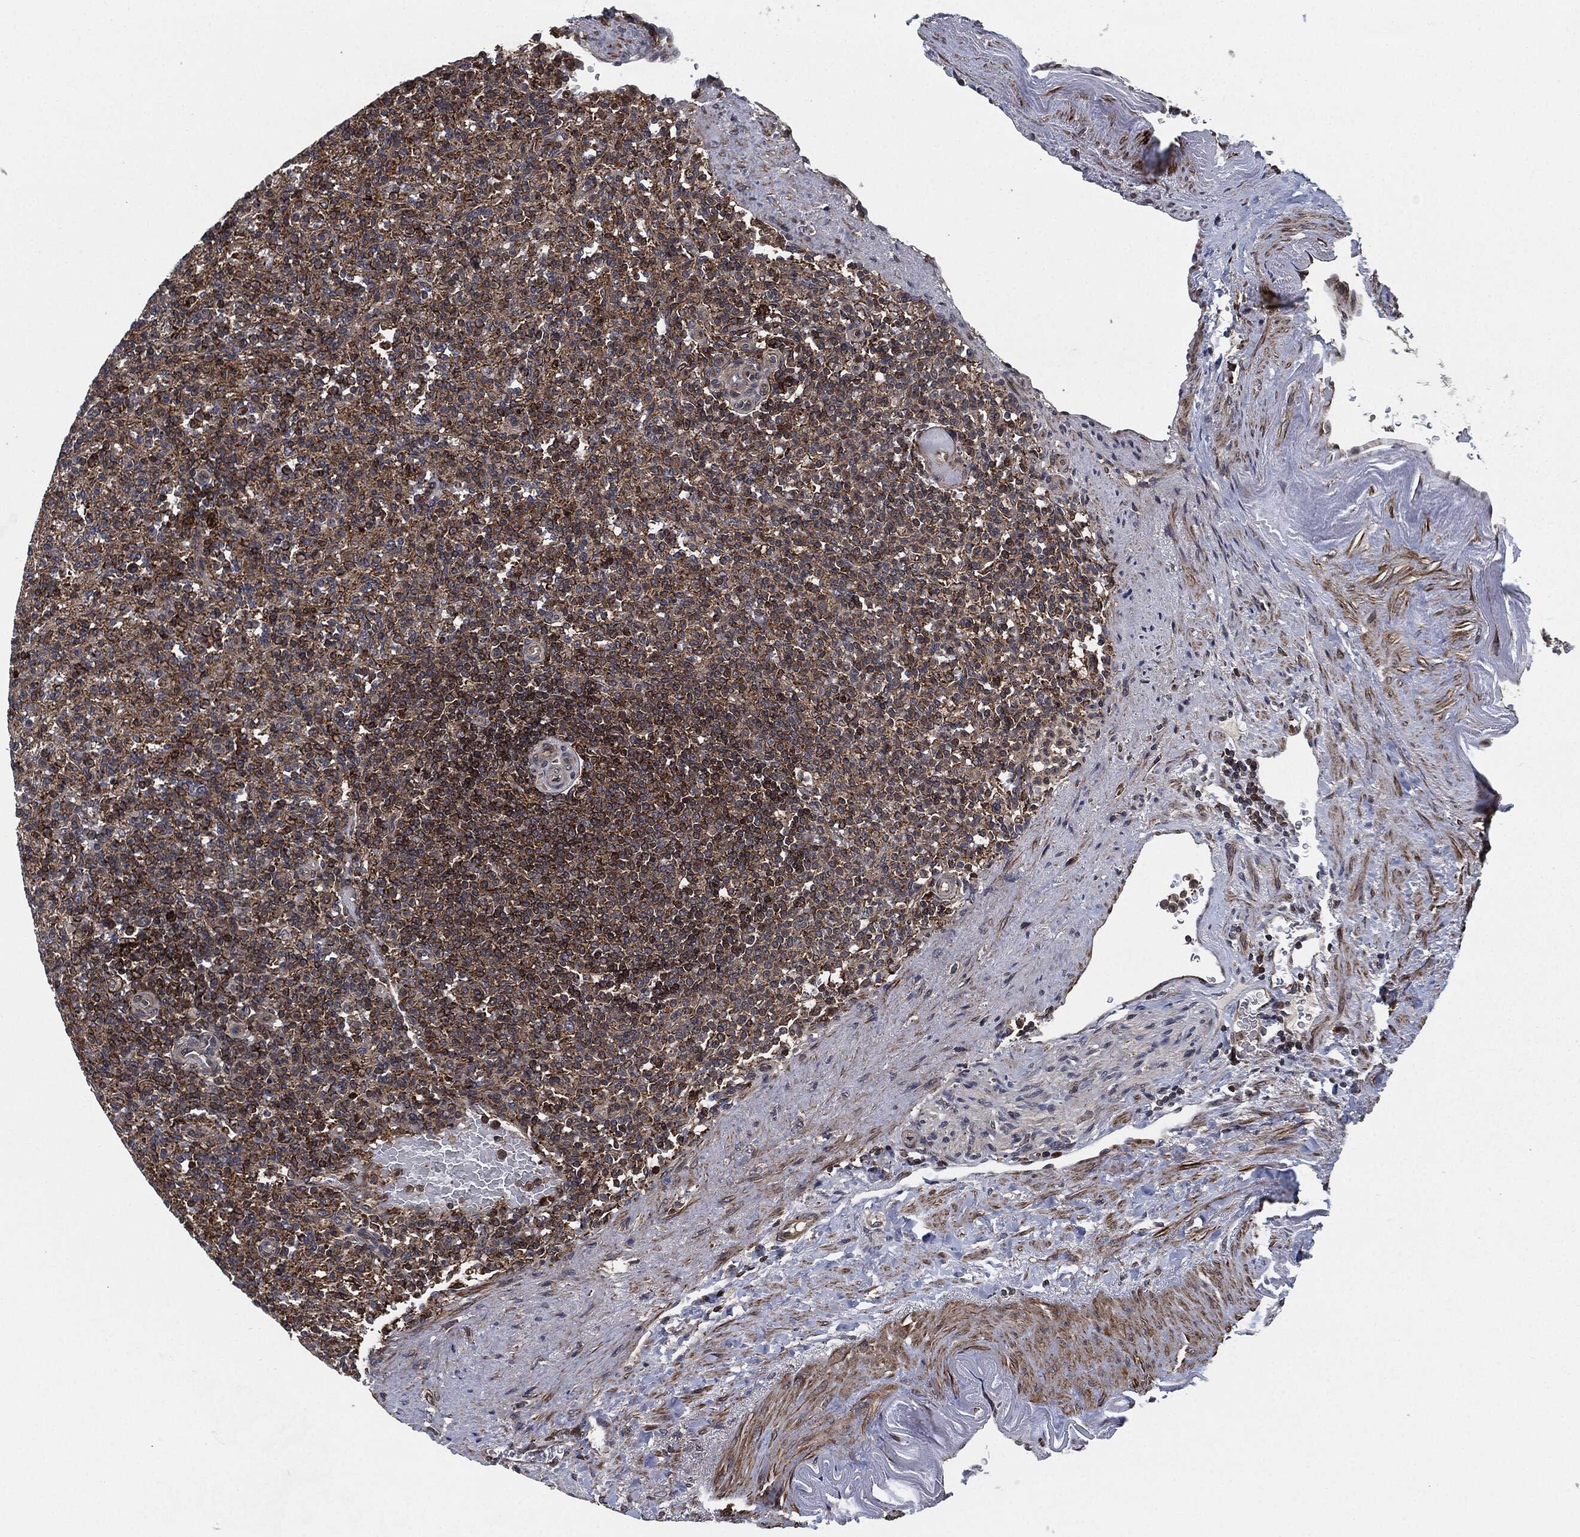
{"staining": {"intensity": "moderate", "quantity": ">75%", "location": "cytoplasmic/membranous"}, "tissue": "spleen", "cell_type": "Cells in red pulp", "image_type": "normal", "snomed": [{"axis": "morphology", "description": "Normal tissue, NOS"}, {"axis": "topography", "description": "Spleen"}], "caption": "This photomicrograph displays IHC staining of normal human spleen, with medium moderate cytoplasmic/membranous staining in approximately >75% of cells in red pulp.", "gene": "UBR1", "patient": {"sex": "female", "age": 74}}